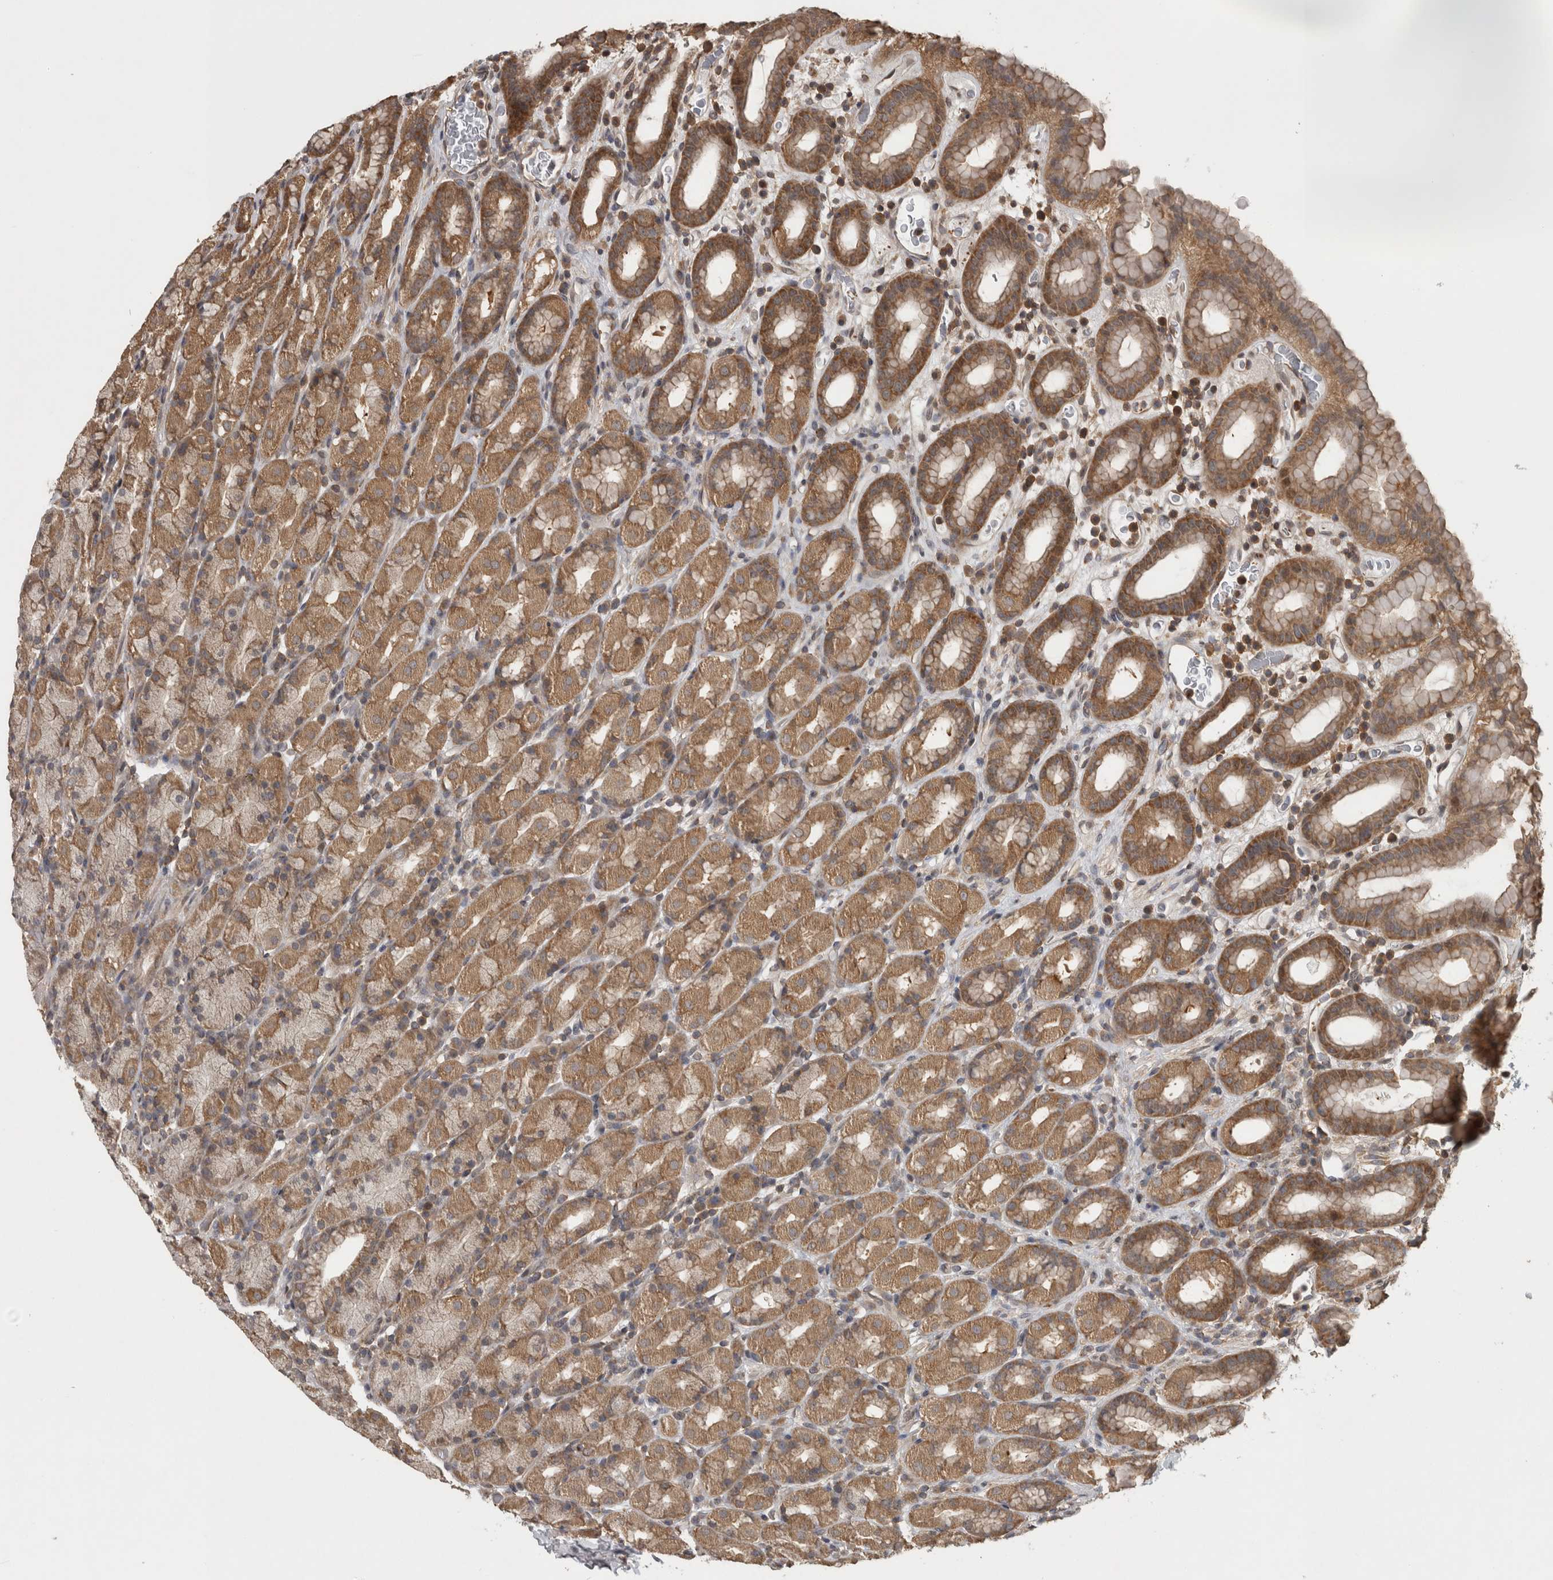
{"staining": {"intensity": "moderate", "quantity": ">75%", "location": "cytoplasmic/membranous"}, "tissue": "stomach", "cell_type": "Glandular cells", "image_type": "normal", "snomed": [{"axis": "morphology", "description": "Normal tissue, NOS"}, {"axis": "topography", "description": "Stomach, upper"}], "caption": "Protein expression analysis of benign stomach displays moderate cytoplasmic/membranous staining in about >75% of glandular cells. The staining was performed using DAB (3,3'-diaminobenzidine), with brown indicating positive protein expression. Nuclei are stained blue with hematoxylin.", "gene": "ATXN2", "patient": {"sex": "male", "age": 68}}